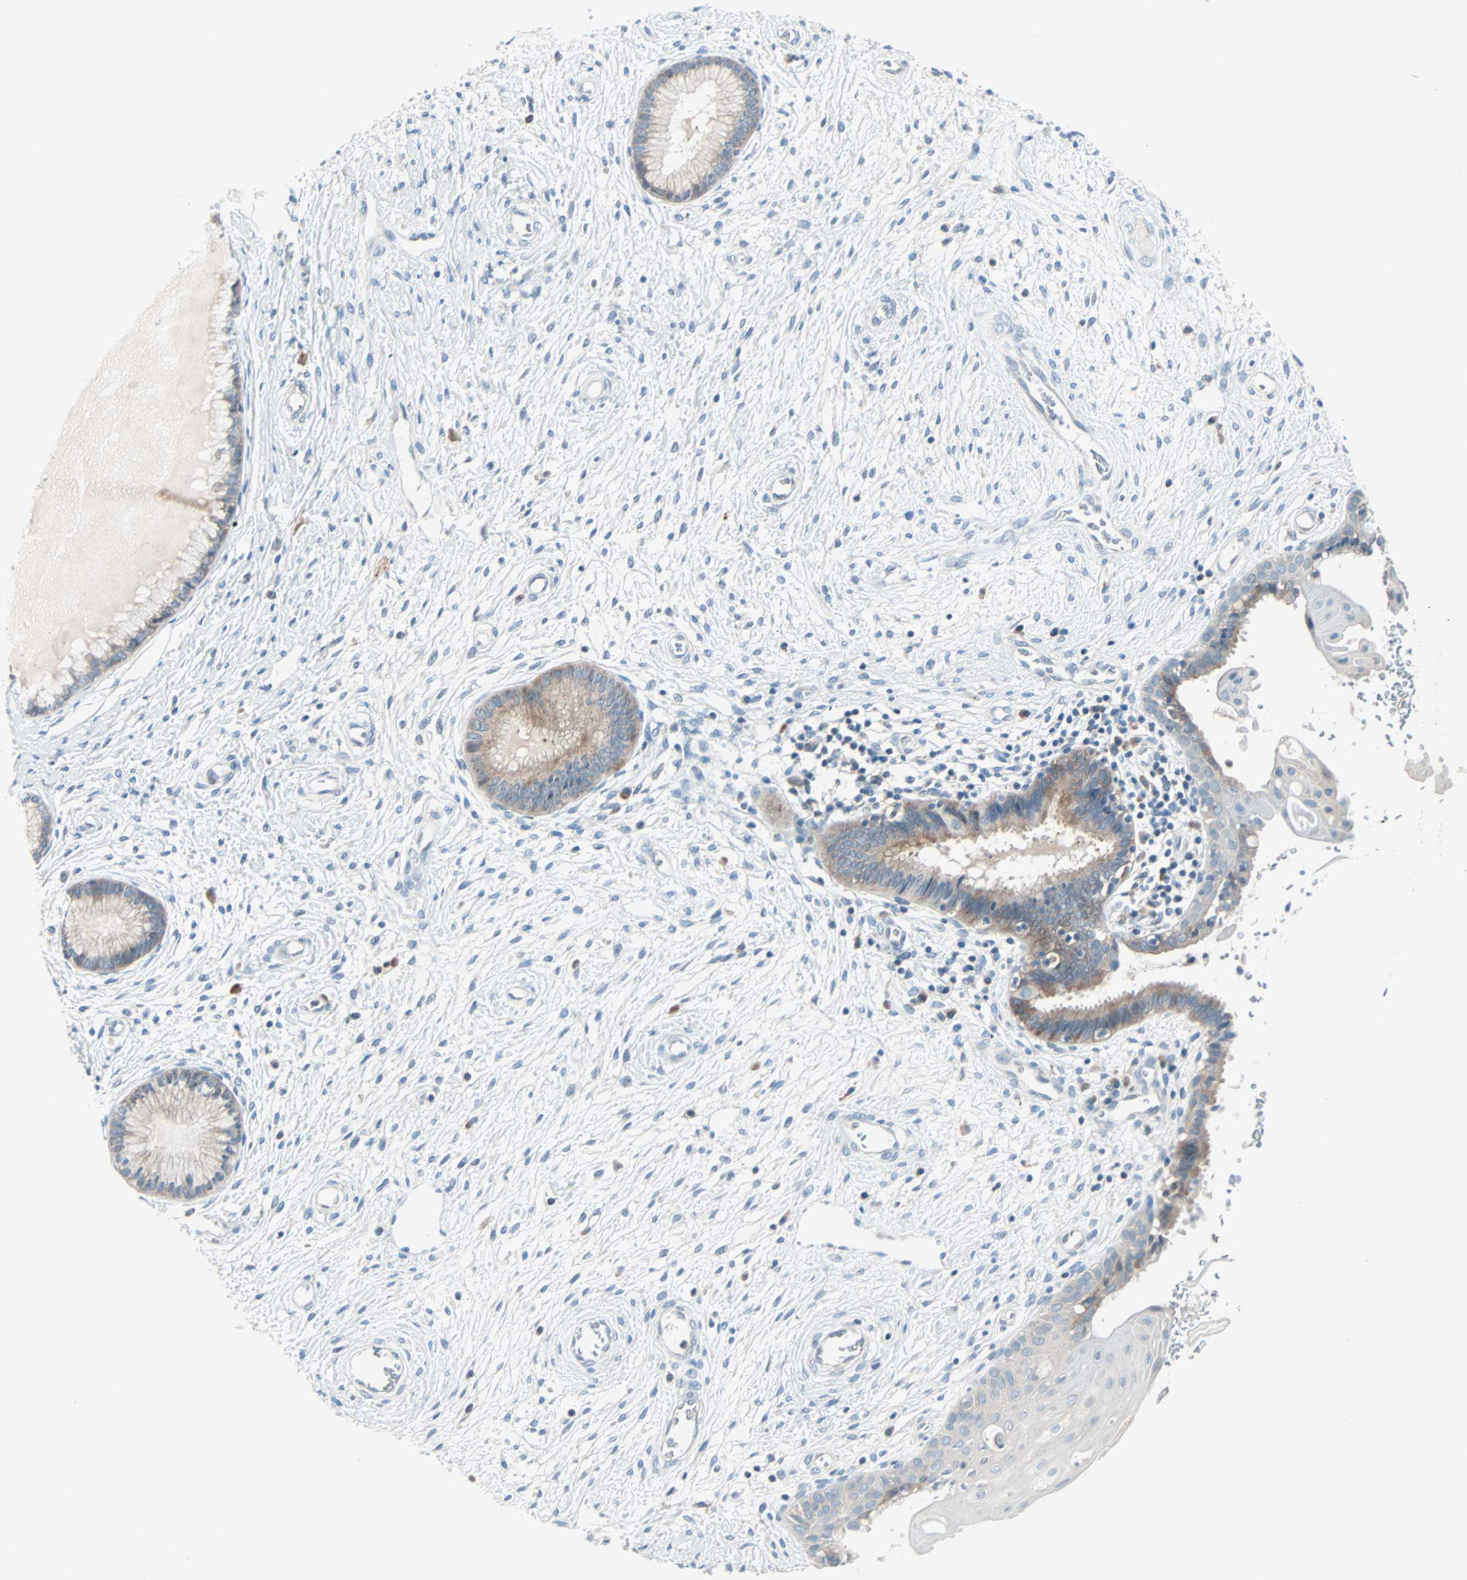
{"staining": {"intensity": "moderate", "quantity": ">75%", "location": "cytoplasmic/membranous"}, "tissue": "cervix", "cell_type": "Glandular cells", "image_type": "normal", "snomed": [{"axis": "morphology", "description": "Normal tissue, NOS"}, {"axis": "topography", "description": "Cervix"}], "caption": "Cervix stained with DAB (3,3'-diaminobenzidine) immunohistochemistry displays medium levels of moderate cytoplasmic/membranous positivity in about >75% of glandular cells. The staining was performed using DAB (3,3'-diaminobenzidine) to visualize the protein expression in brown, while the nuclei were stained in blue with hematoxylin (Magnification: 20x).", "gene": "SMIM8", "patient": {"sex": "female", "age": 55}}